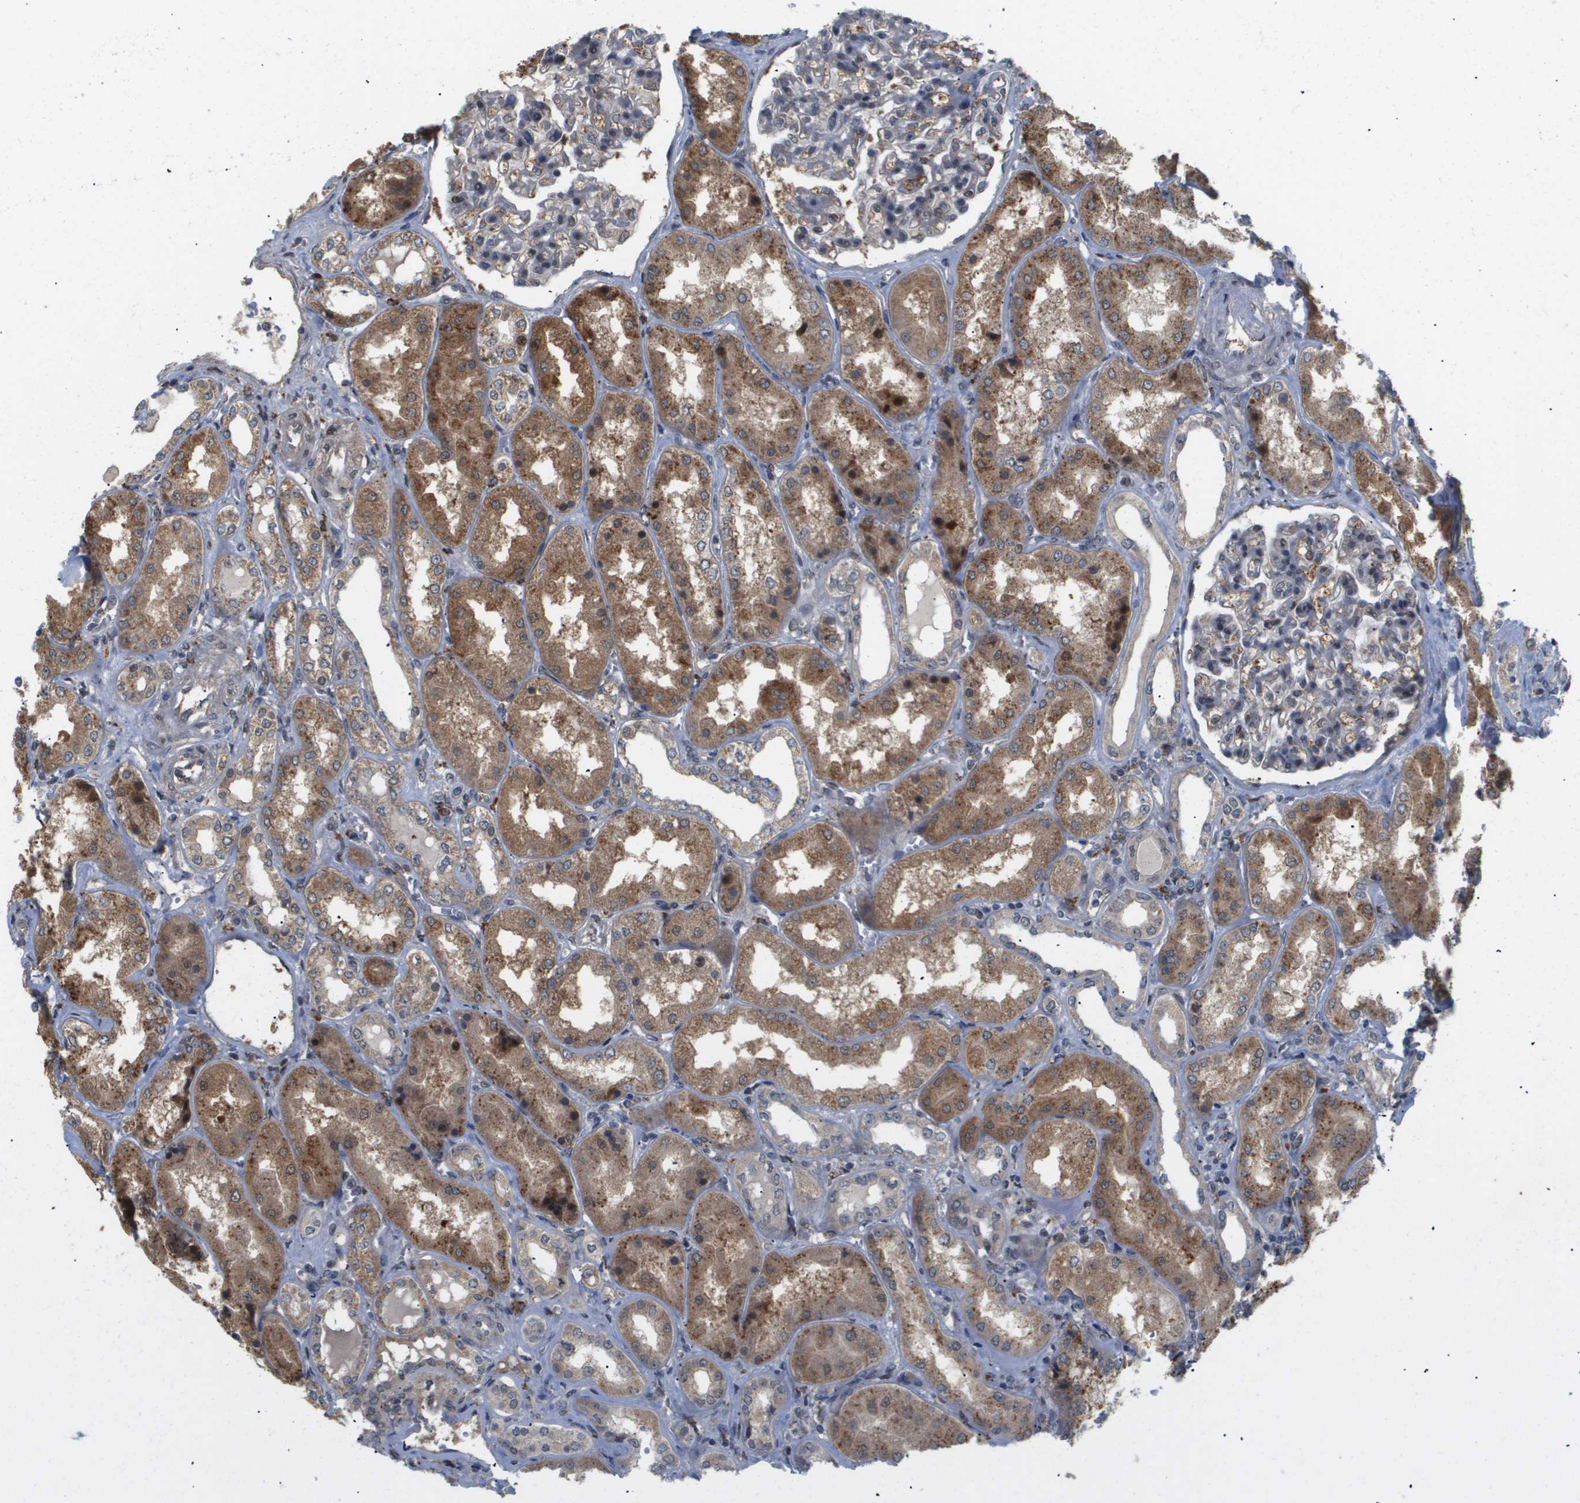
{"staining": {"intensity": "weak", "quantity": "25%-75%", "location": "cytoplasmic/membranous"}, "tissue": "kidney", "cell_type": "Cells in glomeruli", "image_type": "normal", "snomed": [{"axis": "morphology", "description": "Normal tissue, NOS"}, {"axis": "topography", "description": "Kidney"}], "caption": "Brown immunohistochemical staining in normal kidney demonstrates weak cytoplasmic/membranous staining in approximately 25%-75% of cells in glomeruli.", "gene": "PDGFB", "patient": {"sex": "female", "age": 56}}